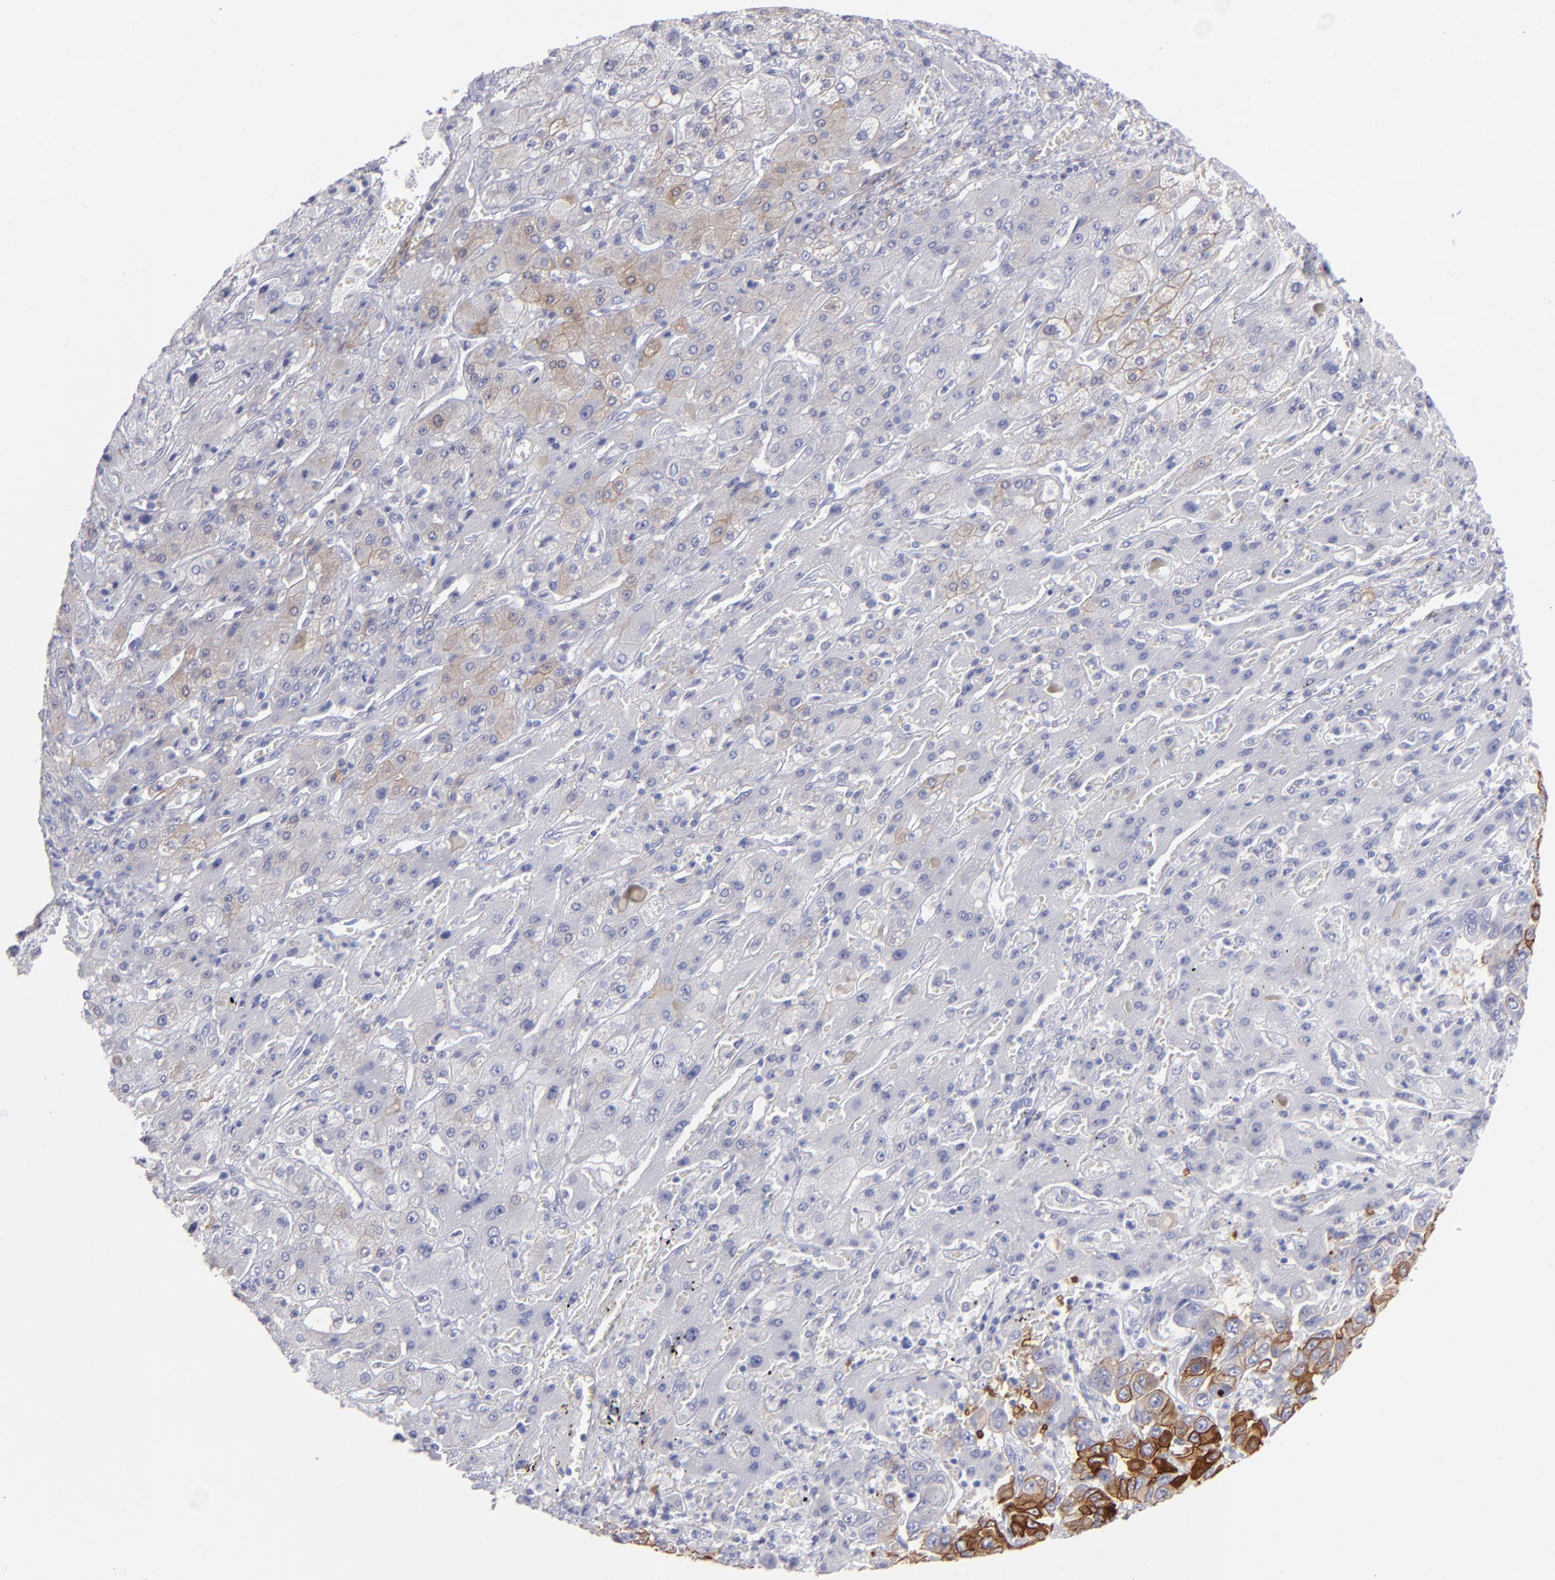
{"staining": {"intensity": "negative", "quantity": "none", "location": "none"}, "tissue": "liver cancer", "cell_type": "Tumor cells", "image_type": "cancer", "snomed": [{"axis": "morphology", "description": "Cholangiocarcinoma"}, {"axis": "topography", "description": "Liver"}], "caption": "DAB (3,3'-diaminobenzidine) immunohistochemical staining of human liver cancer displays no significant positivity in tumor cells.", "gene": "AHNAK2", "patient": {"sex": "female", "age": 52}}